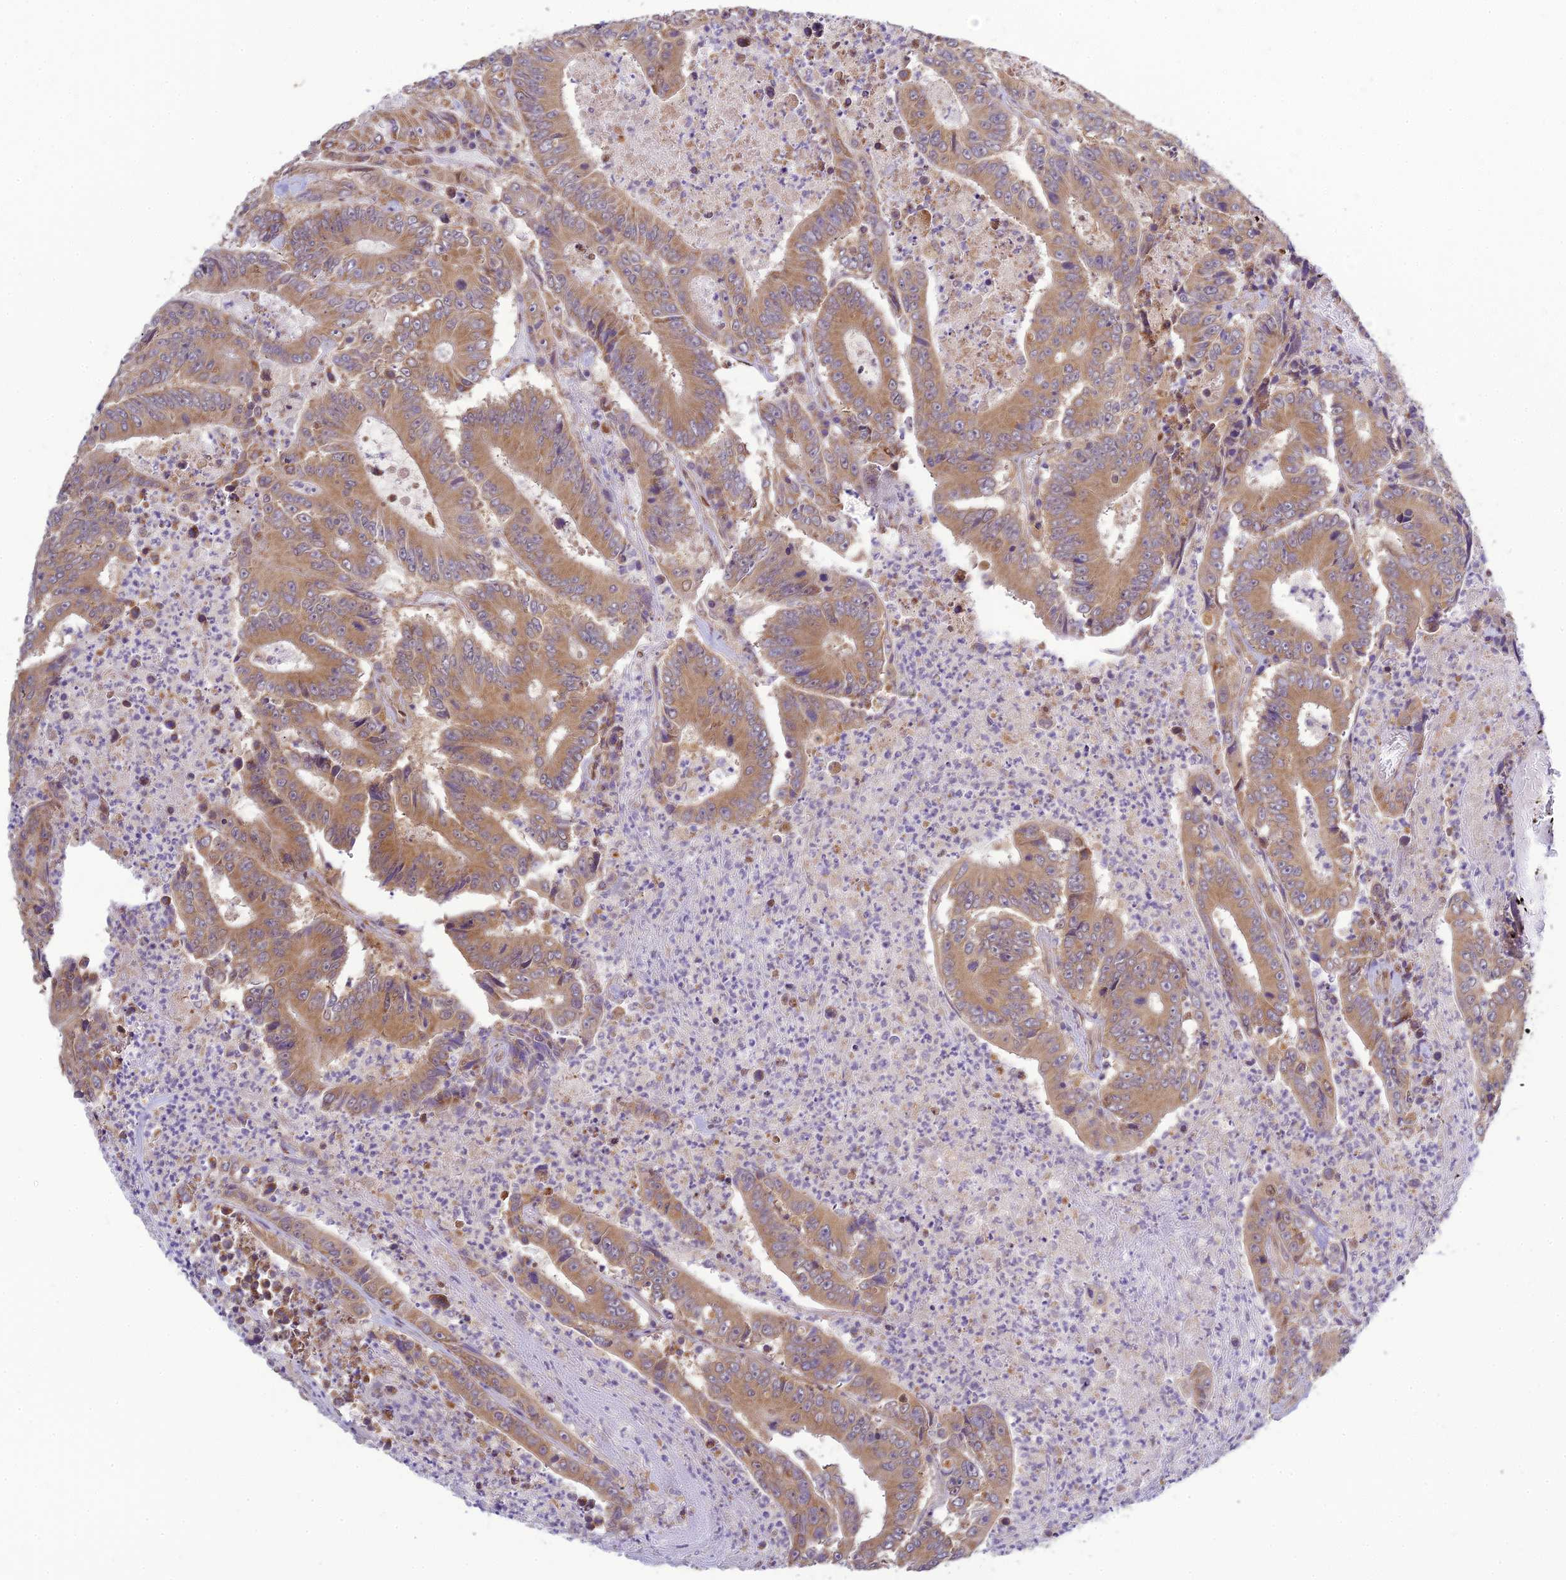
{"staining": {"intensity": "moderate", "quantity": ">75%", "location": "cytoplasmic/membranous"}, "tissue": "colorectal cancer", "cell_type": "Tumor cells", "image_type": "cancer", "snomed": [{"axis": "morphology", "description": "Adenocarcinoma, NOS"}, {"axis": "topography", "description": "Colon"}], "caption": "The image displays a brown stain indicating the presence of a protein in the cytoplasmic/membranous of tumor cells in colorectal cancer.", "gene": "SKIC8", "patient": {"sex": "male", "age": 83}}